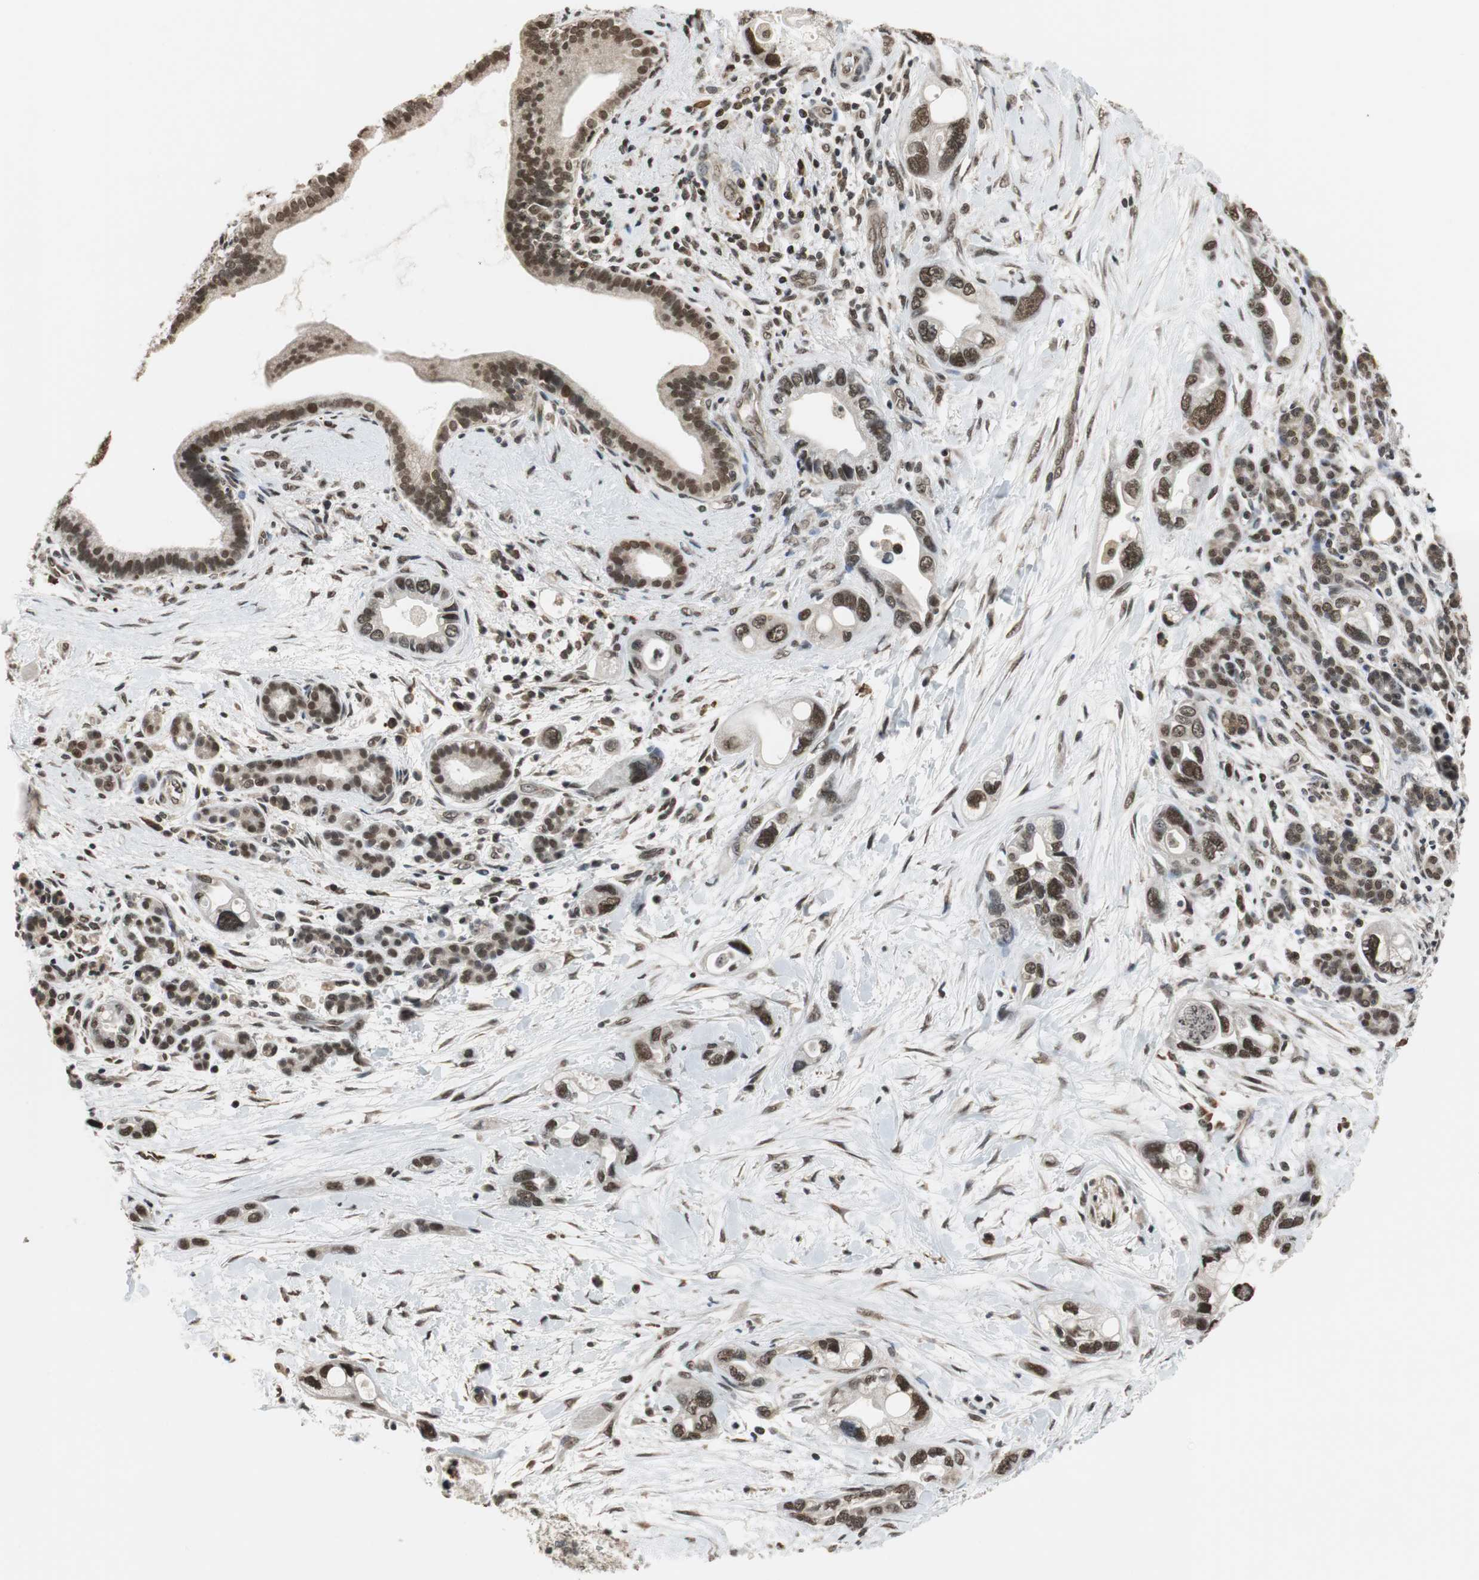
{"staining": {"intensity": "strong", "quantity": ">75%", "location": "nuclear"}, "tissue": "pancreatic cancer", "cell_type": "Tumor cells", "image_type": "cancer", "snomed": [{"axis": "morphology", "description": "Adenocarcinoma, NOS"}, {"axis": "topography", "description": "Pancreas"}], "caption": "An image showing strong nuclear expression in approximately >75% of tumor cells in pancreatic cancer, as visualized by brown immunohistochemical staining.", "gene": "REST", "patient": {"sex": "female", "age": 77}}